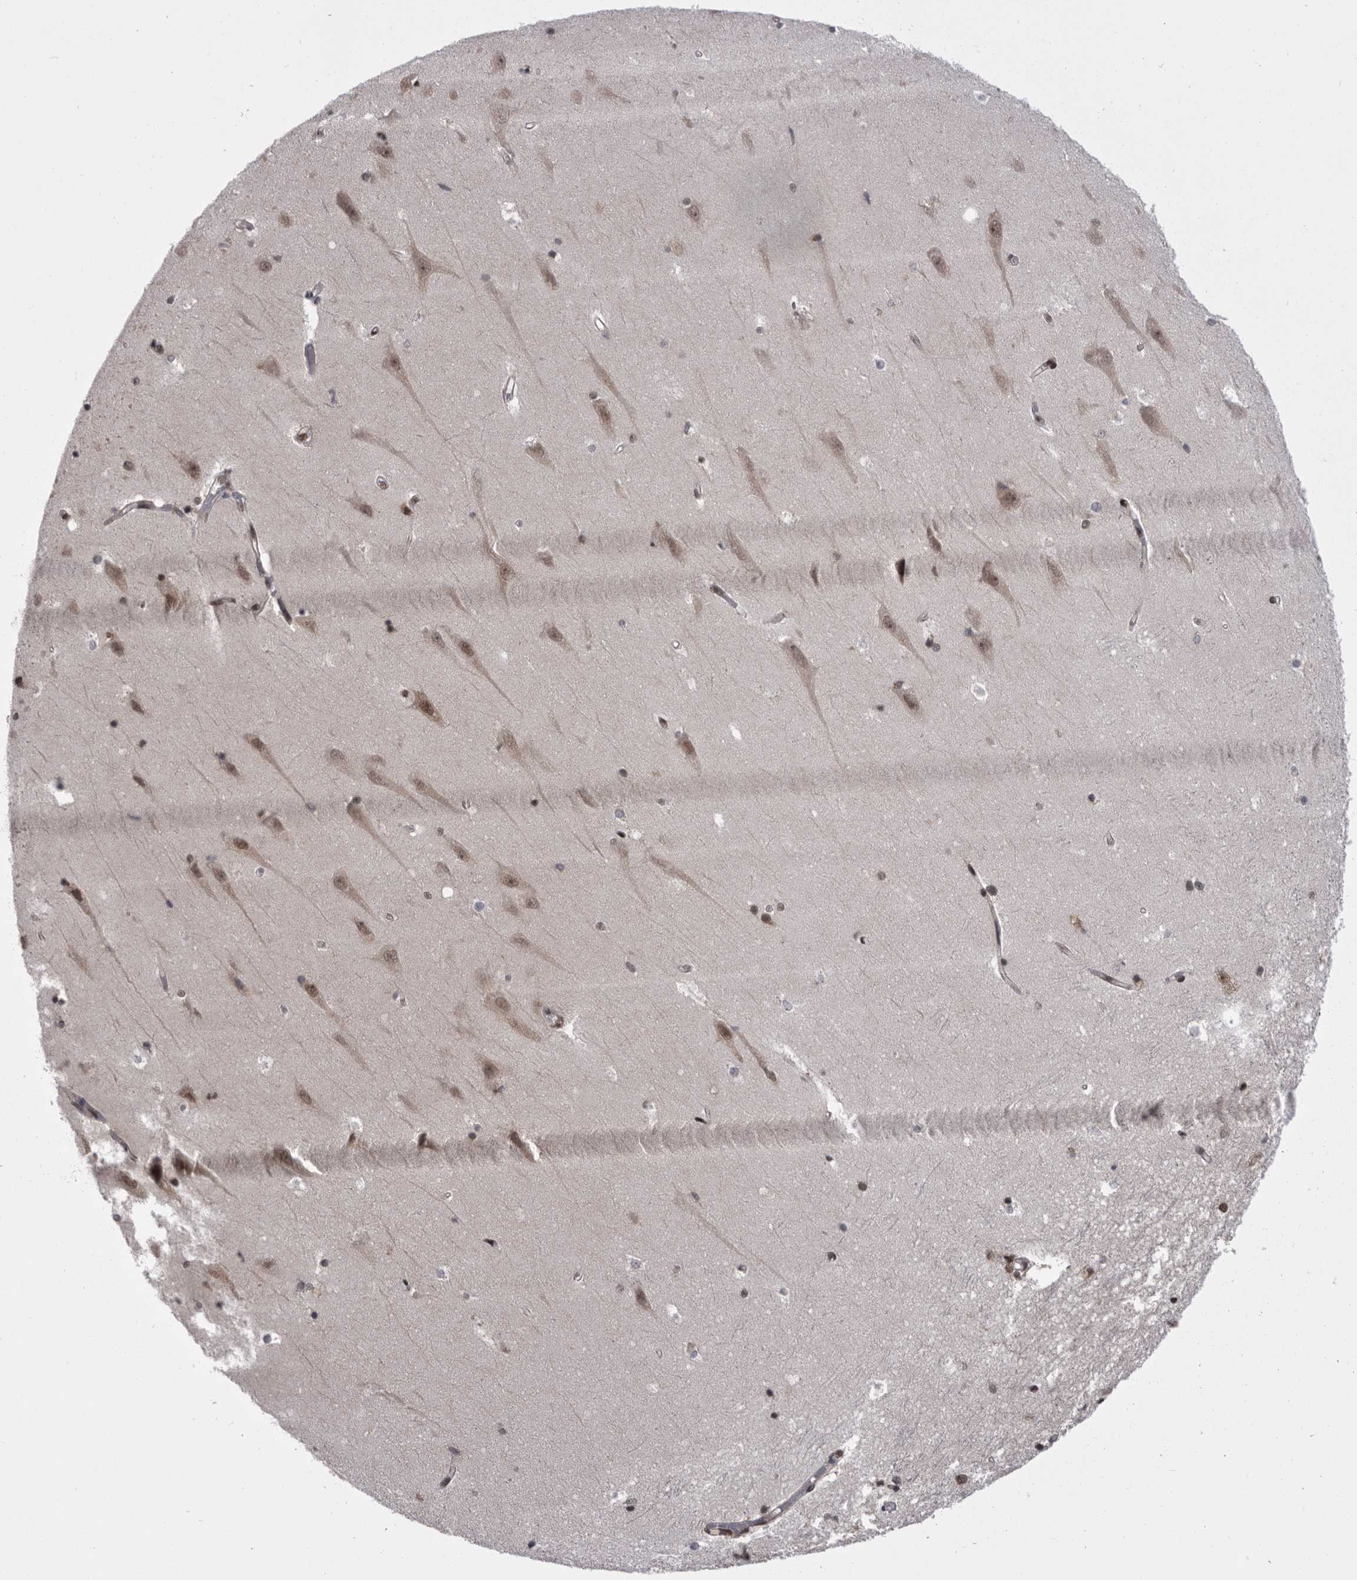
{"staining": {"intensity": "moderate", "quantity": "<25%", "location": "nuclear"}, "tissue": "hippocampus", "cell_type": "Glial cells", "image_type": "normal", "snomed": [{"axis": "morphology", "description": "Normal tissue, NOS"}, {"axis": "topography", "description": "Hippocampus"}], "caption": "Protein expression analysis of unremarkable hippocampus reveals moderate nuclear positivity in approximately <25% of glial cells.", "gene": "MEPCE", "patient": {"sex": "male", "age": 45}}